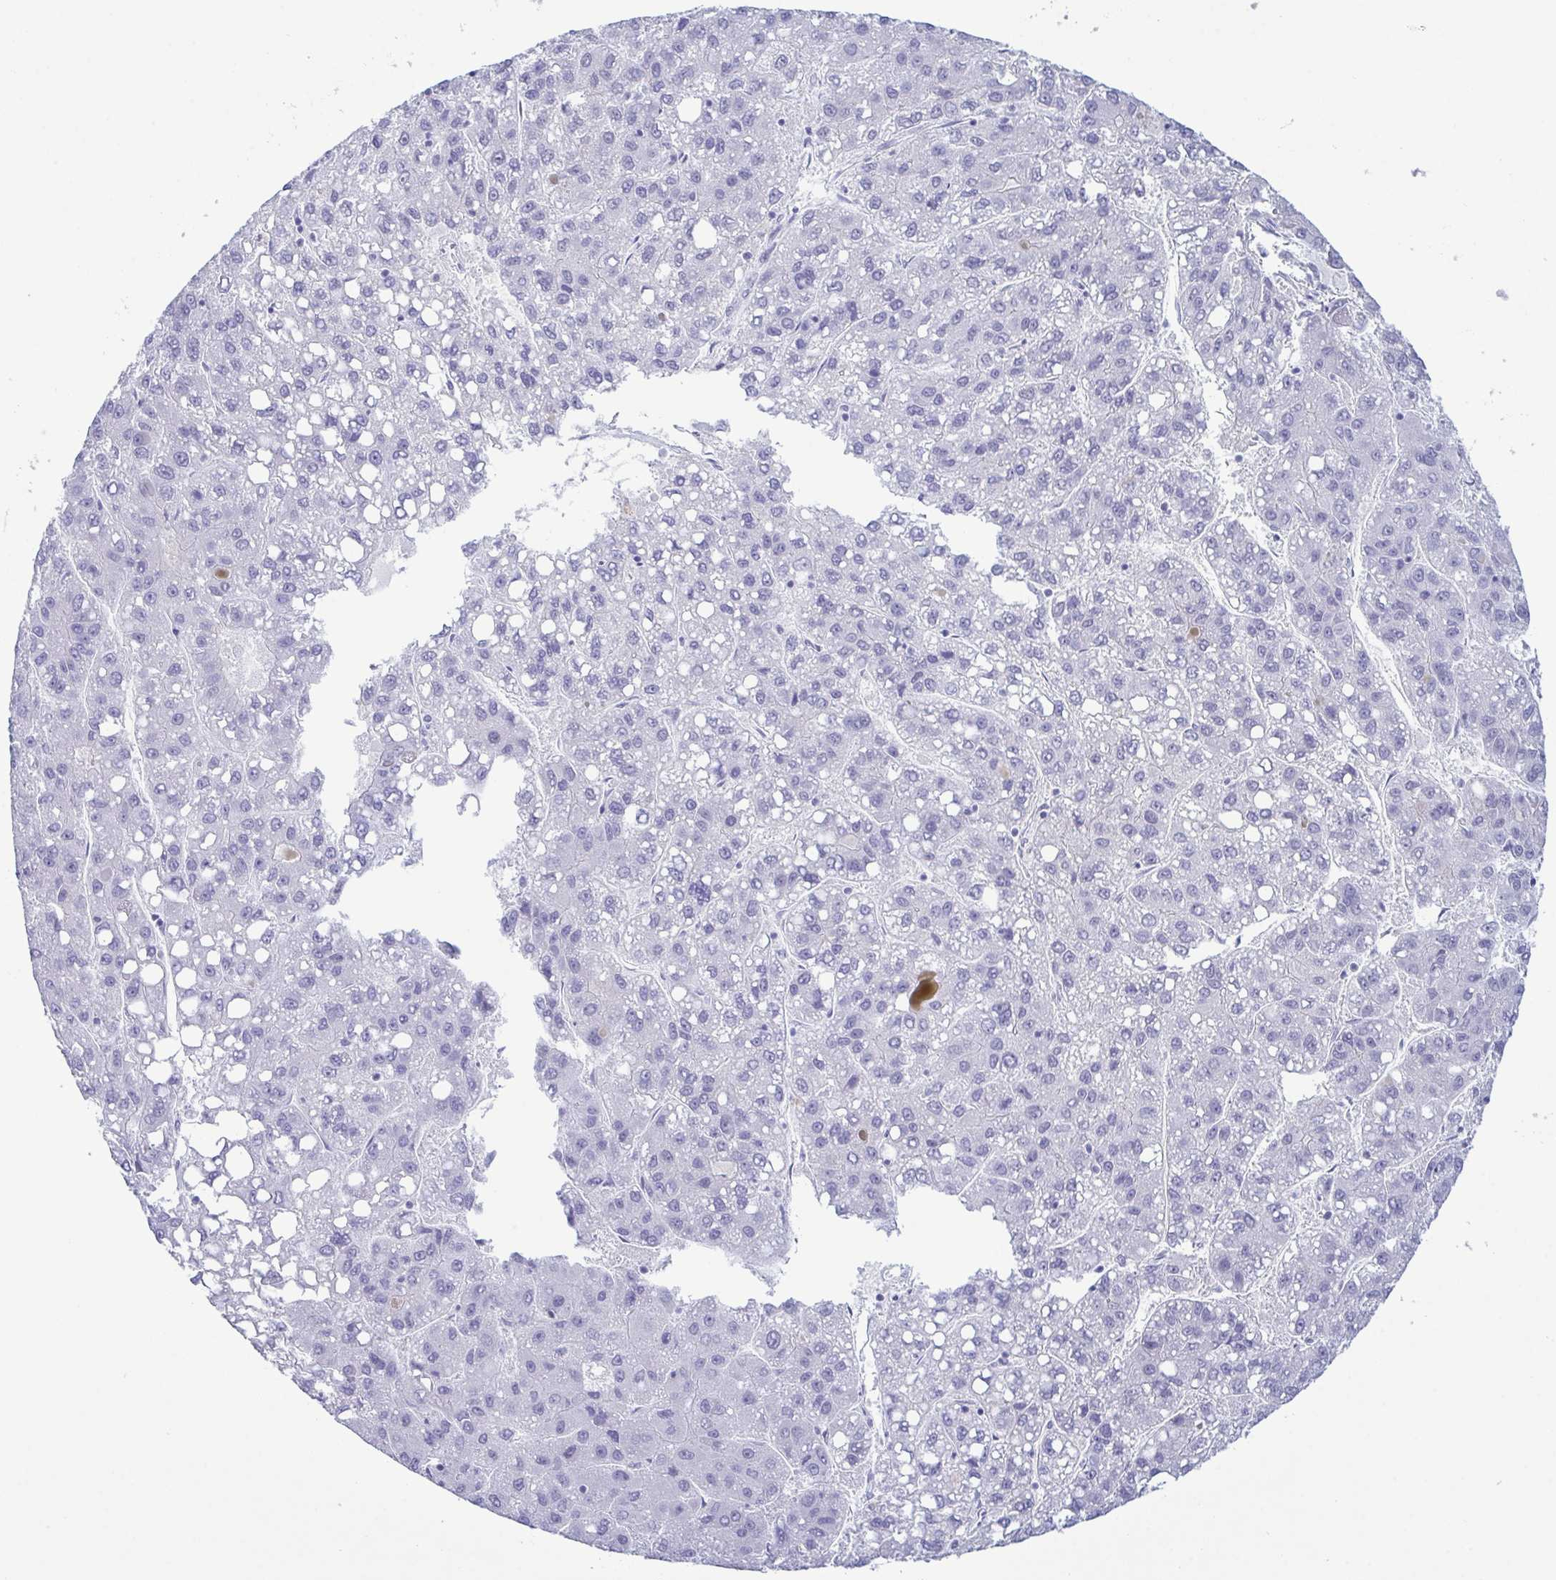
{"staining": {"intensity": "negative", "quantity": "none", "location": "none"}, "tissue": "liver cancer", "cell_type": "Tumor cells", "image_type": "cancer", "snomed": [{"axis": "morphology", "description": "Carcinoma, Hepatocellular, NOS"}, {"axis": "topography", "description": "Liver"}], "caption": "This is an IHC micrograph of hepatocellular carcinoma (liver). There is no staining in tumor cells.", "gene": "SUGP2", "patient": {"sex": "female", "age": 82}}